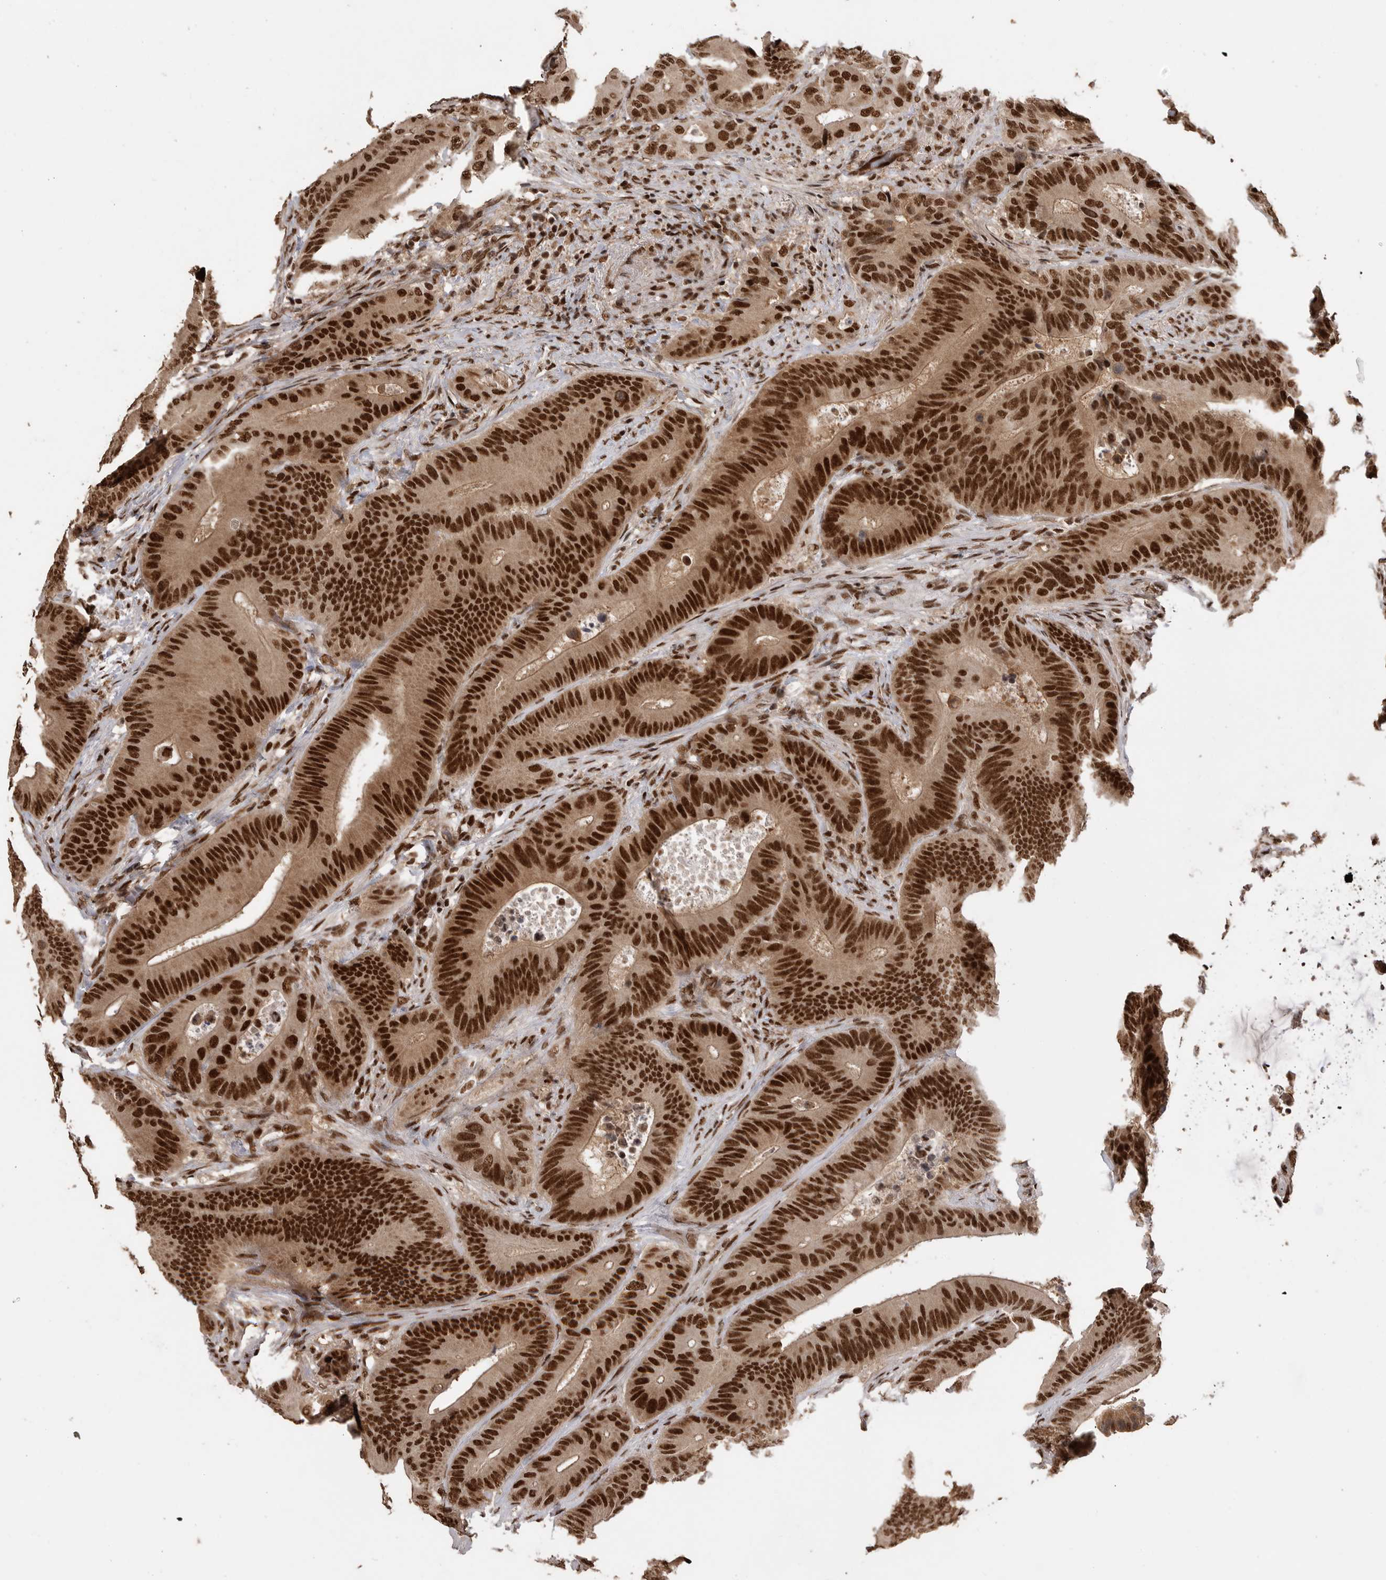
{"staining": {"intensity": "strong", "quantity": ">75%", "location": "nuclear"}, "tissue": "colorectal cancer", "cell_type": "Tumor cells", "image_type": "cancer", "snomed": [{"axis": "morphology", "description": "Adenocarcinoma, NOS"}, {"axis": "topography", "description": "Colon"}], "caption": "DAB immunohistochemical staining of human colorectal cancer (adenocarcinoma) exhibits strong nuclear protein expression in approximately >75% of tumor cells.", "gene": "PPP1R8", "patient": {"sex": "male", "age": 83}}